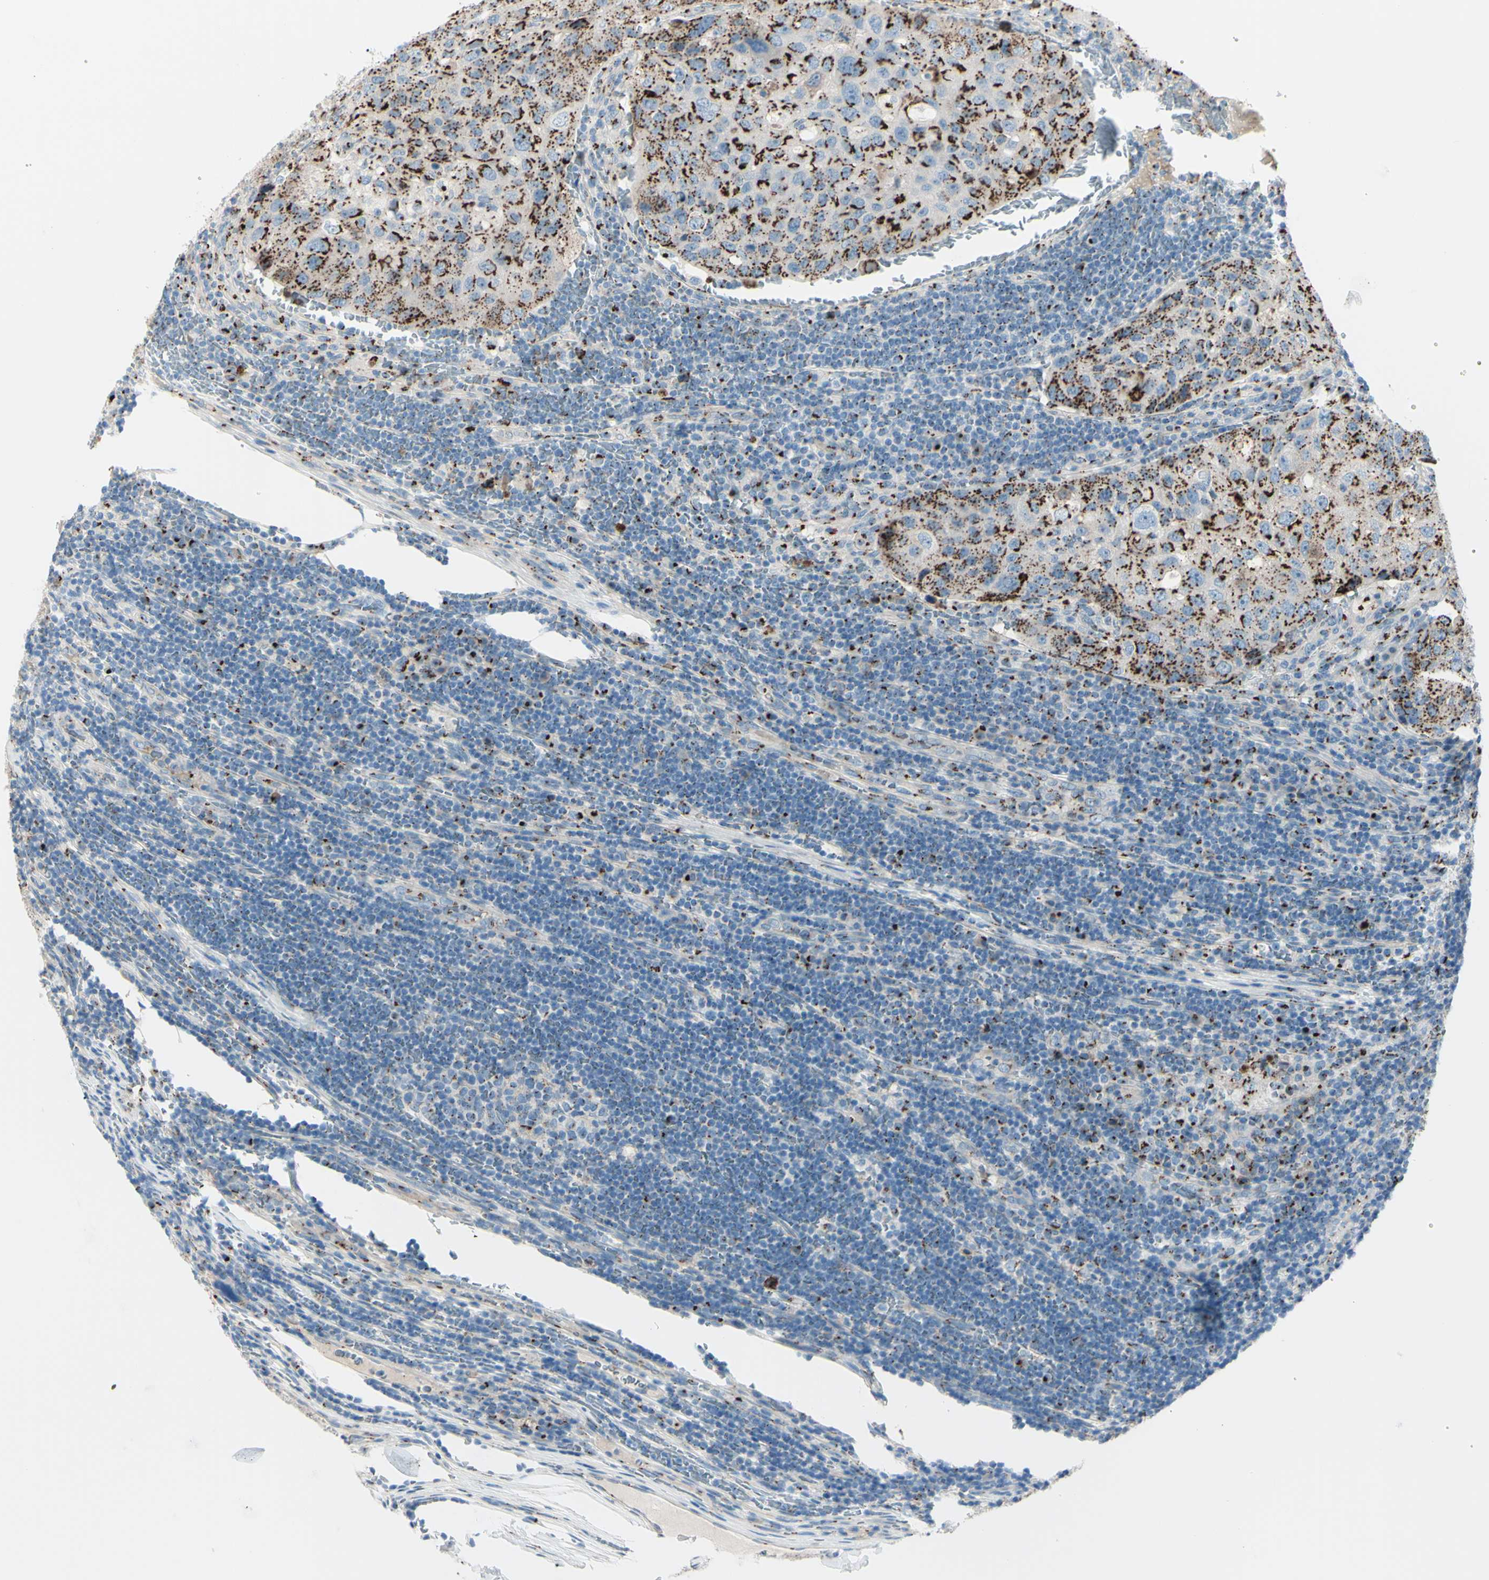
{"staining": {"intensity": "strong", "quantity": ">75%", "location": "cytoplasmic/membranous"}, "tissue": "urothelial cancer", "cell_type": "Tumor cells", "image_type": "cancer", "snomed": [{"axis": "morphology", "description": "Urothelial carcinoma, High grade"}, {"axis": "topography", "description": "Lymph node"}, {"axis": "topography", "description": "Urinary bladder"}], "caption": "Protein staining demonstrates strong cytoplasmic/membranous expression in approximately >75% of tumor cells in urothelial cancer.", "gene": "B4GALT1", "patient": {"sex": "male", "age": 51}}